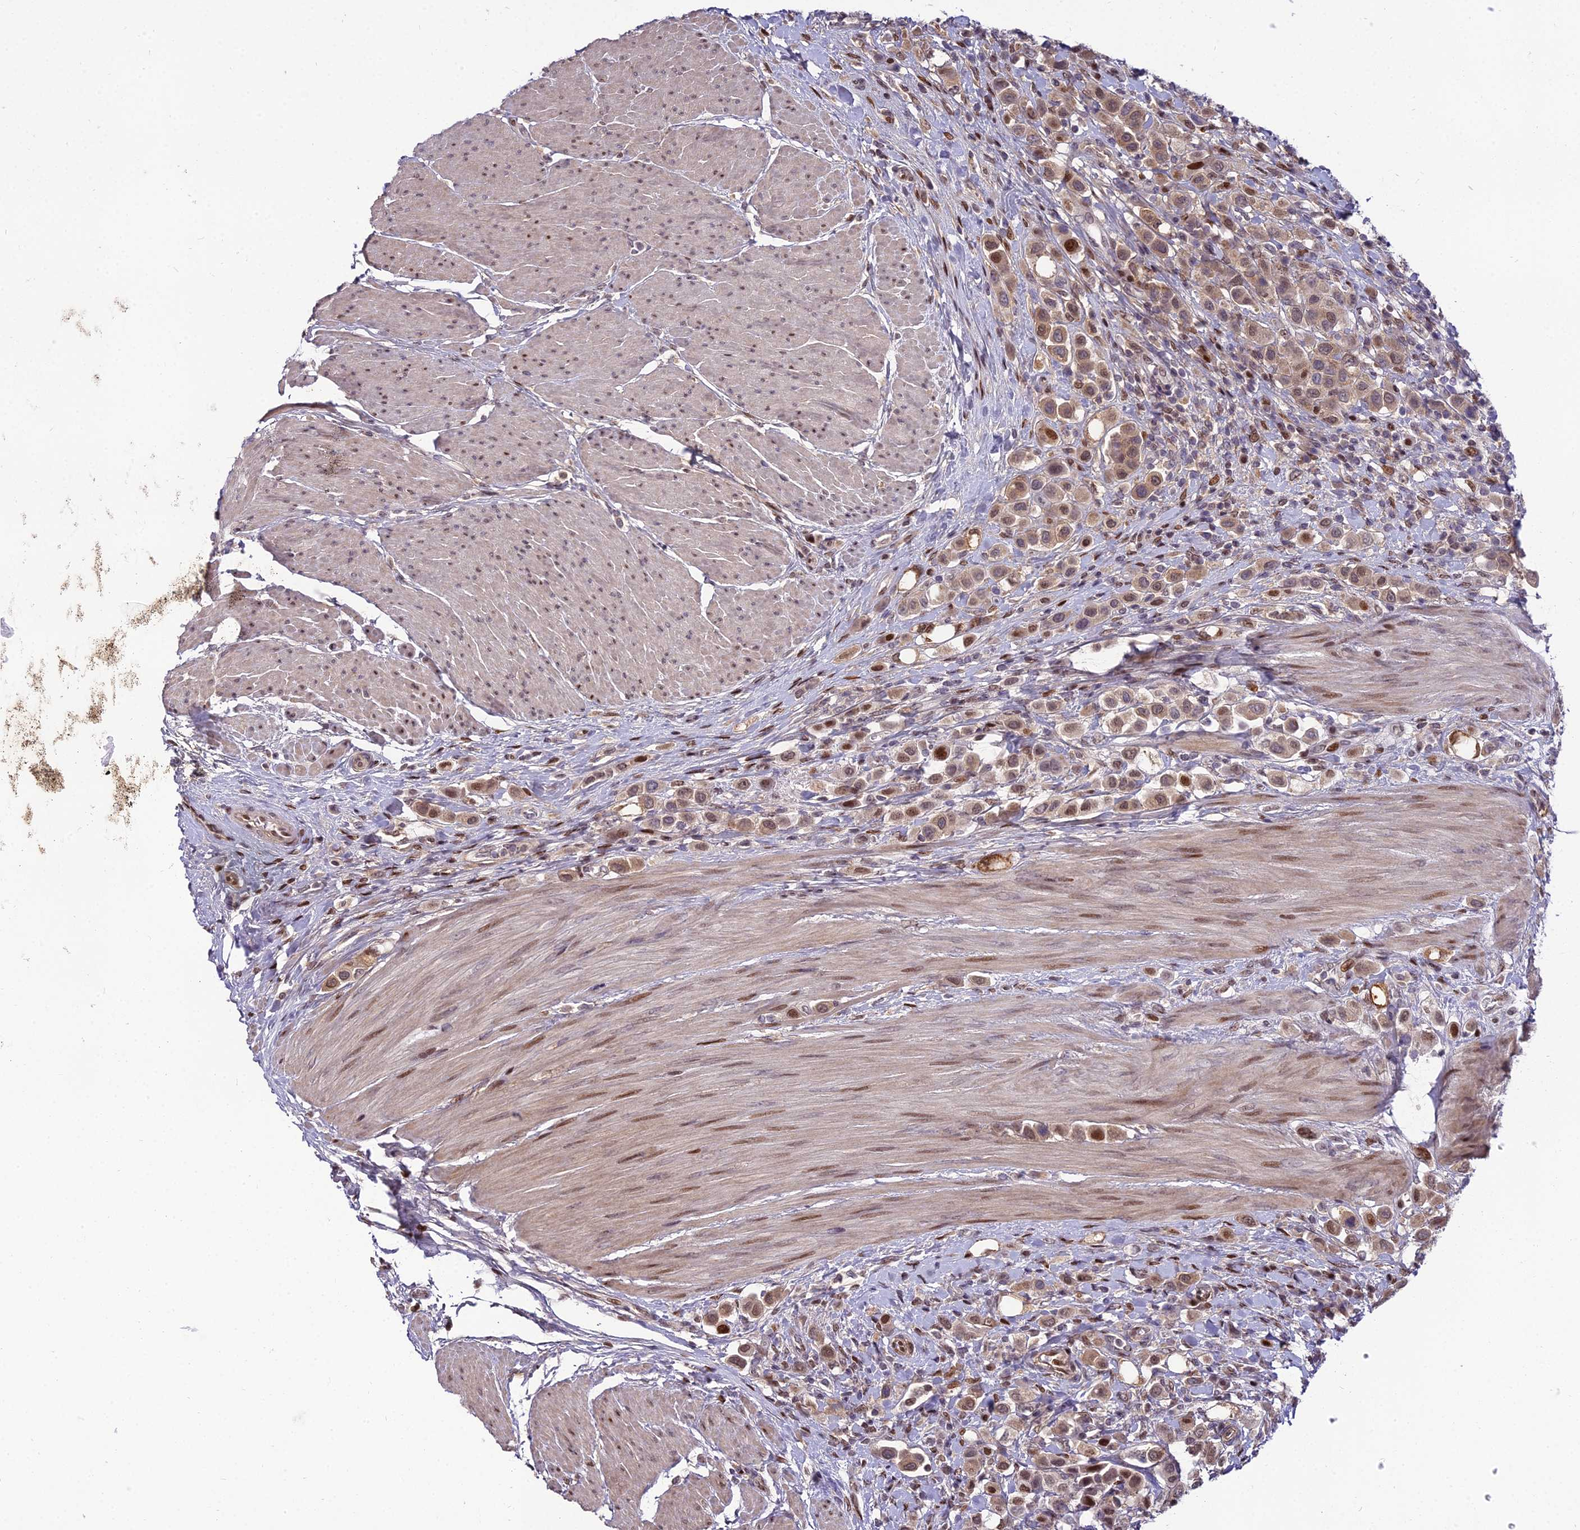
{"staining": {"intensity": "weak", "quantity": ">75%", "location": "cytoplasmic/membranous,nuclear"}, "tissue": "urothelial cancer", "cell_type": "Tumor cells", "image_type": "cancer", "snomed": [{"axis": "morphology", "description": "Urothelial carcinoma, High grade"}, {"axis": "topography", "description": "Urinary bladder"}], "caption": "Immunohistochemistry of human urothelial cancer displays low levels of weak cytoplasmic/membranous and nuclear positivity in about >75% of tumor cells.", "gene": "ZNF707", "patient": {"sex": "male", "age": 50}}